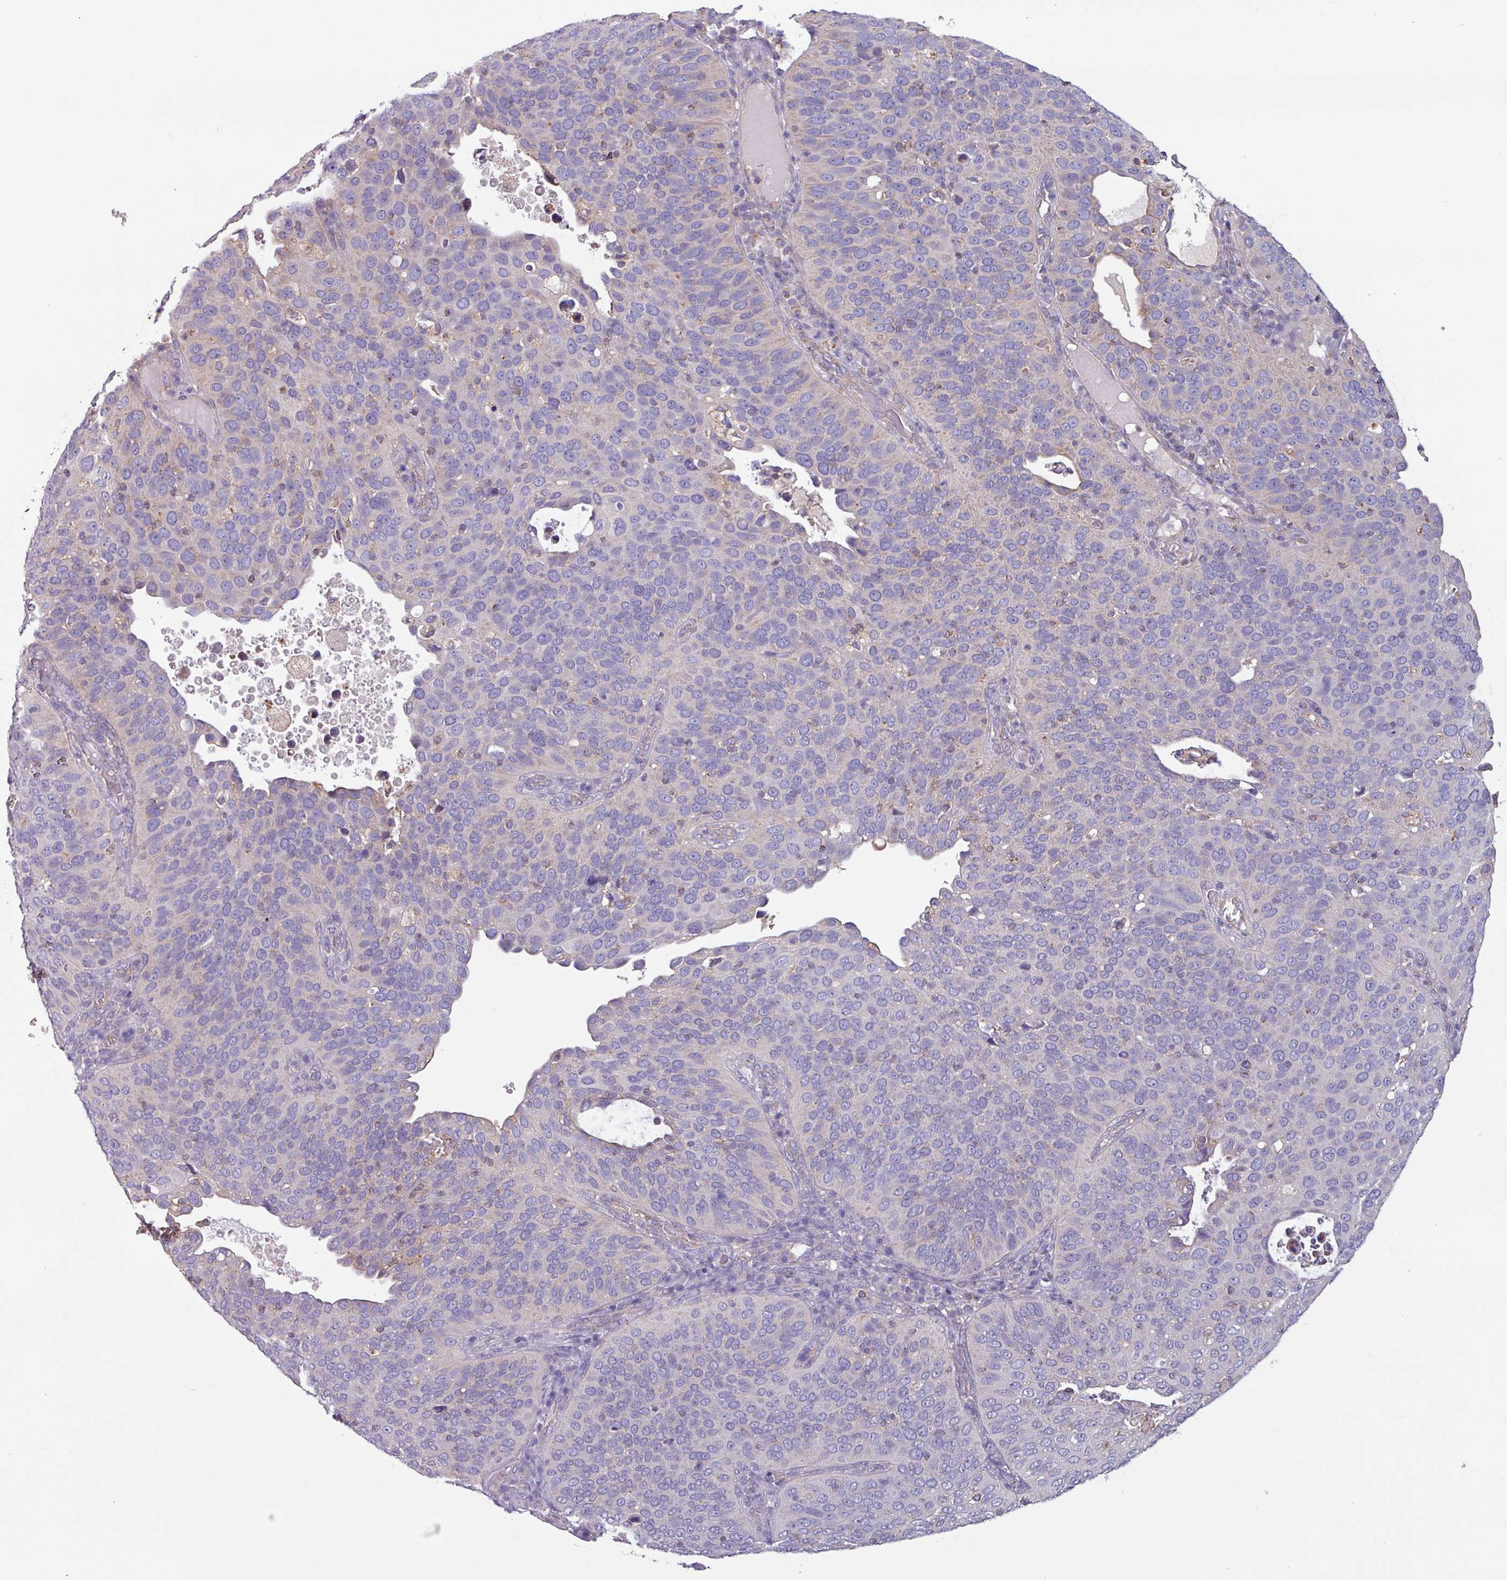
{"staining": {"intensity": "negative", "quantity": "none", "location": "none"}, "tissue": "cervical cancer", "cell_type": "Tumor cells", "image_type": "cancer", "snomed": [{"axis": "morphology", "description": "Squamous cell carcinoma, NOS"}, {"axis": "topography", "description": "Cervix"}], "caption": "The micrograph shows no significant expression in tumor cells of cervical squamous cell carcinoma. (DAB (3,3'-diaminobenzidine) immunohistochemistry with hematoxylin counter stain).", "gene": "CAMK1", "patient": {"sex": "female", "age": 36}}